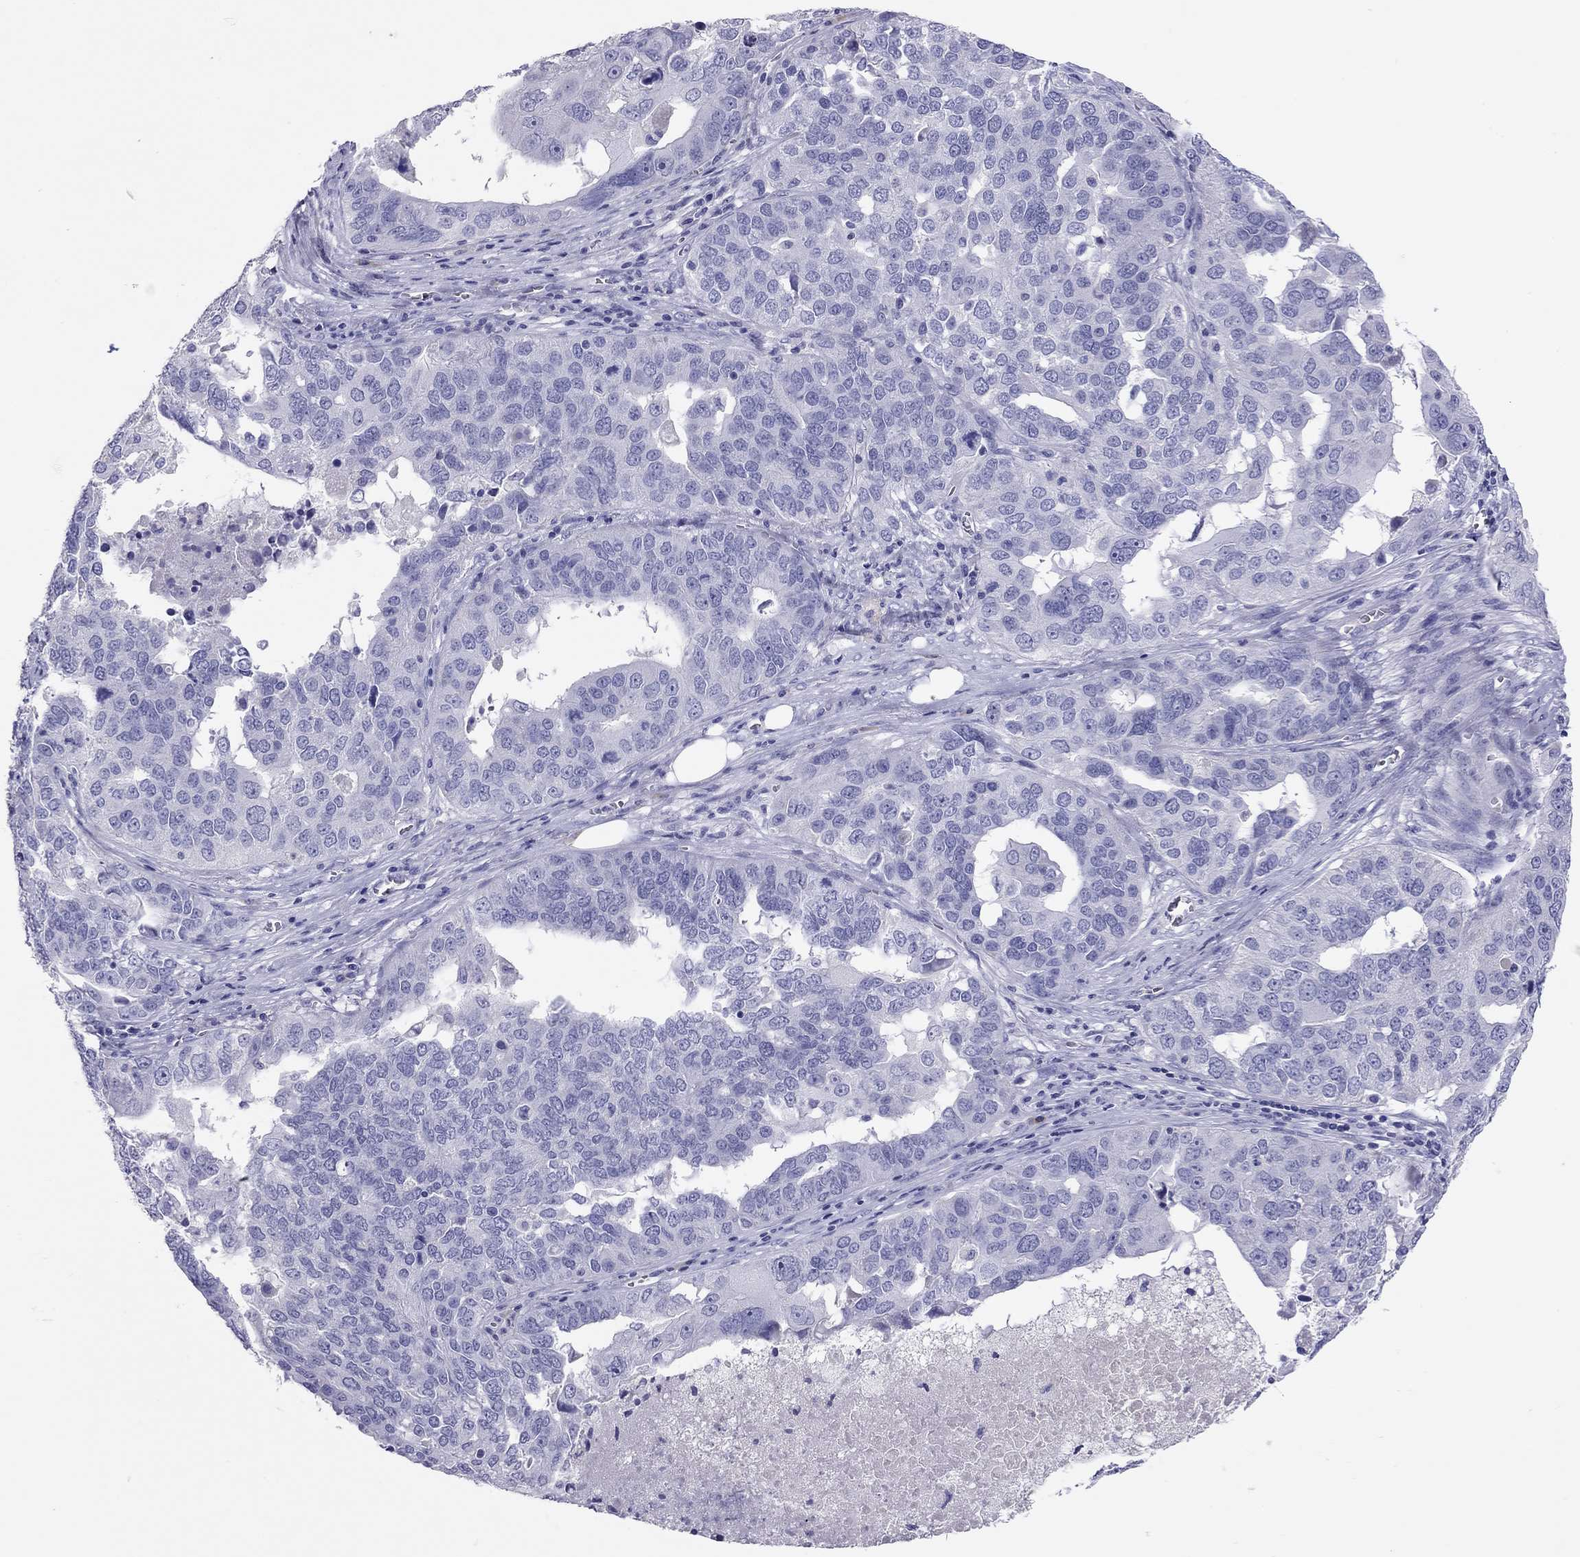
{"staining": {"intensity": "negative", "quantity": "none", "location": "none"}, "tissue": "ovarian cancer", "cell_type": "Tumor cells", "image_type": "cancer", "snomed": [{"axis": "morphology", "description": "Carcinoma, endometroid"}, {"axis": "topography", "description": "Soft tissue"}, {"axis": "topography", "description": "Ovary"}], "caption": "The immunohistochemistry image has no significant positivity in tumor cells of ovarian cancer tissue.", "gene": "CALHM1", "patient": {"sex": "female", "age": 52}}